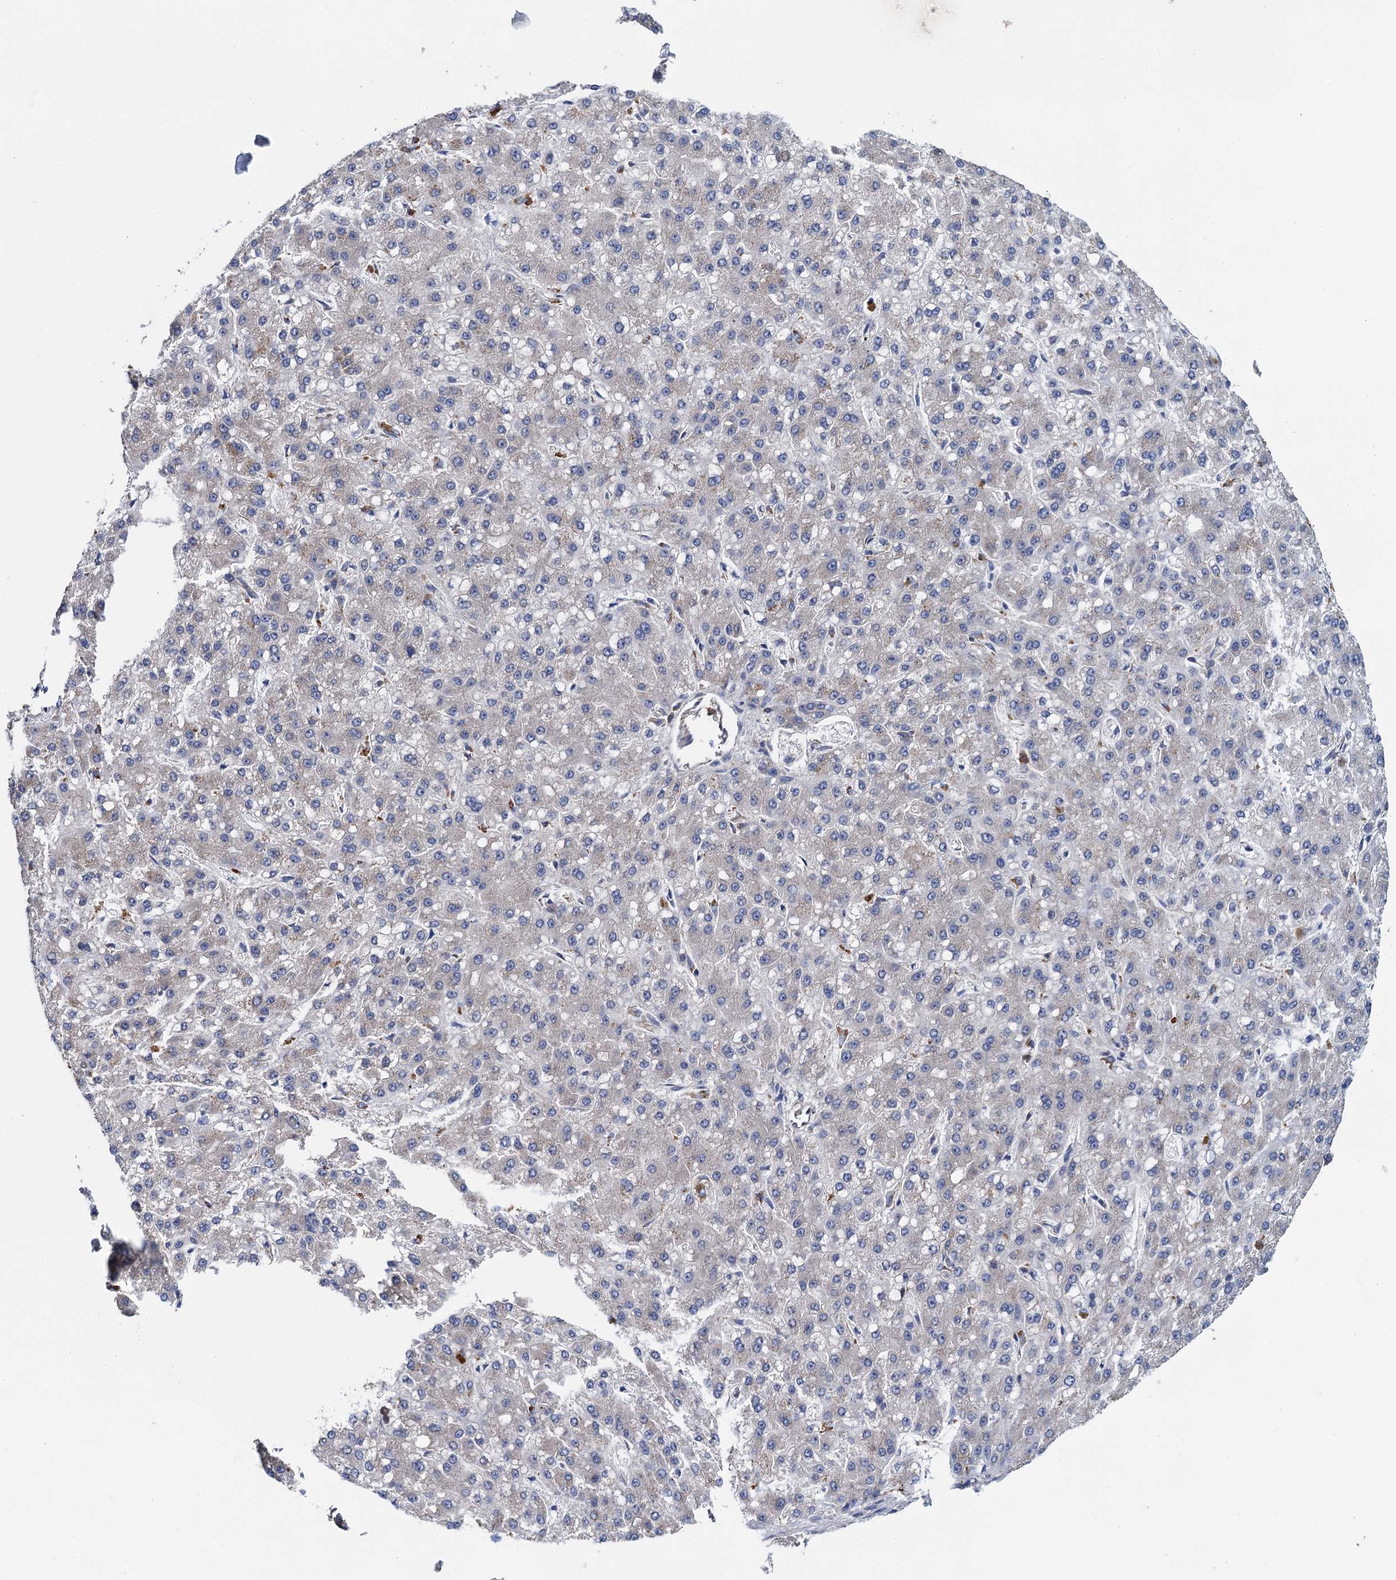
{"staining": {"intensity": "weak", "quantity": "25%-75%", "location": "cytoplasmic/membranous"}, "tissue": "liver cancer", "cell_type": "Tumor cells", "image_type": "cancer", "snomed": [{"axis": "morphology", "description": "Carcinoma, Hepatocellular, NOS"}, {"axis": "topography", "description": "Liver"}], "caption": "Weak cytoplasmic/membranous positivity is identified in approximately 25%-75% of tumor cells in liver cancer.", "gene": "ADCY9", "patient": {"sex": "male", "age": 67}}